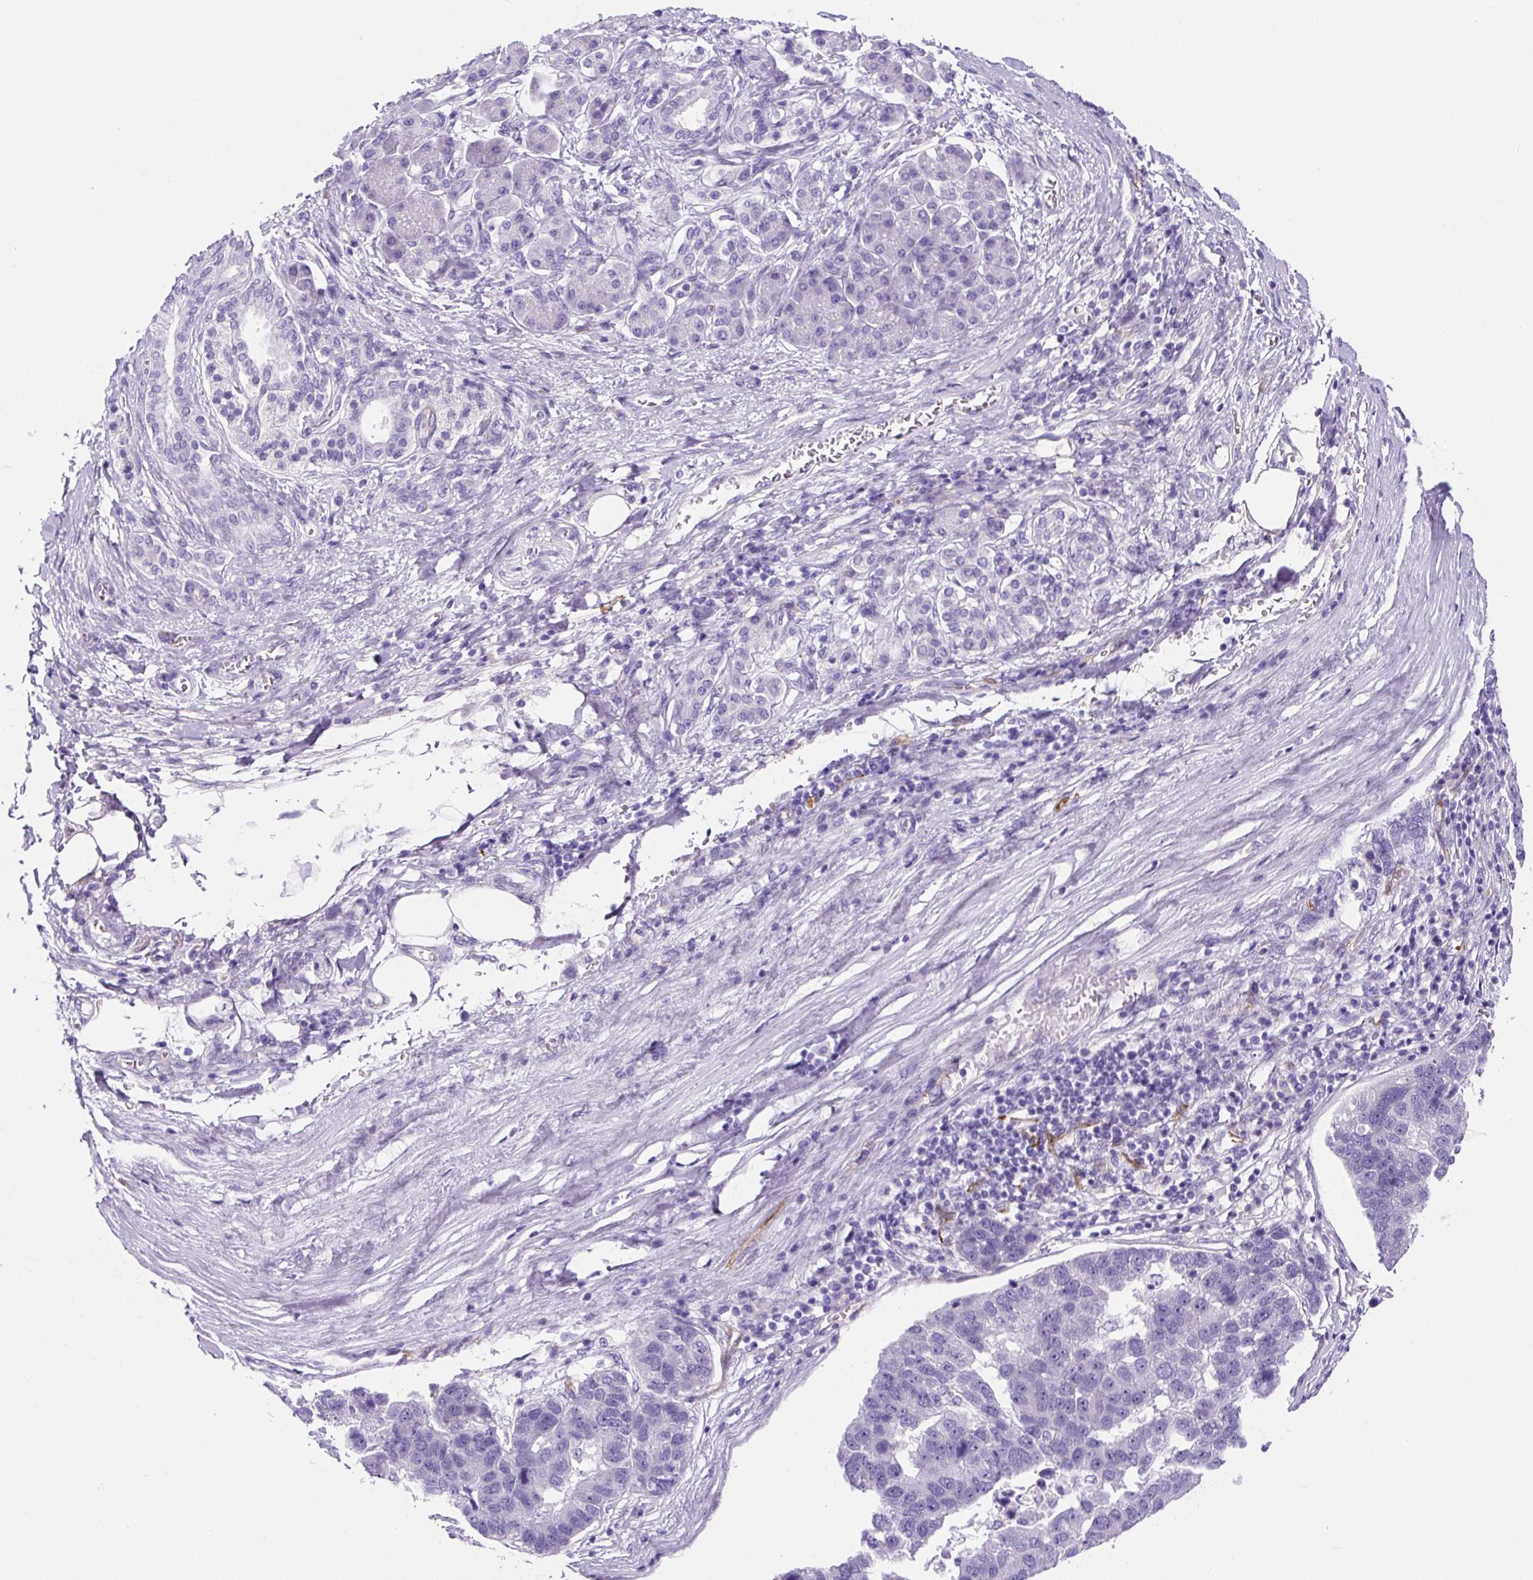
{"staining": {"intensity": "negative", "quantity": "none", "location": "none"}, "tissue": "pancreatic cancer", "cell_type": "Tumor cells", "image_type": "cancer", "snomed": [{"axis": "morphology", "description": "Adenocarcinoma, NOS"}, {"axis": "topography", "description": "Pancreas"}], "caption": "Human pancreatic adenocarcinoma stained for a protein using IHC exhibits no expression in tumor cells.", "gene": "ASB4", "patient": {"sex": "female", "age": 61}}